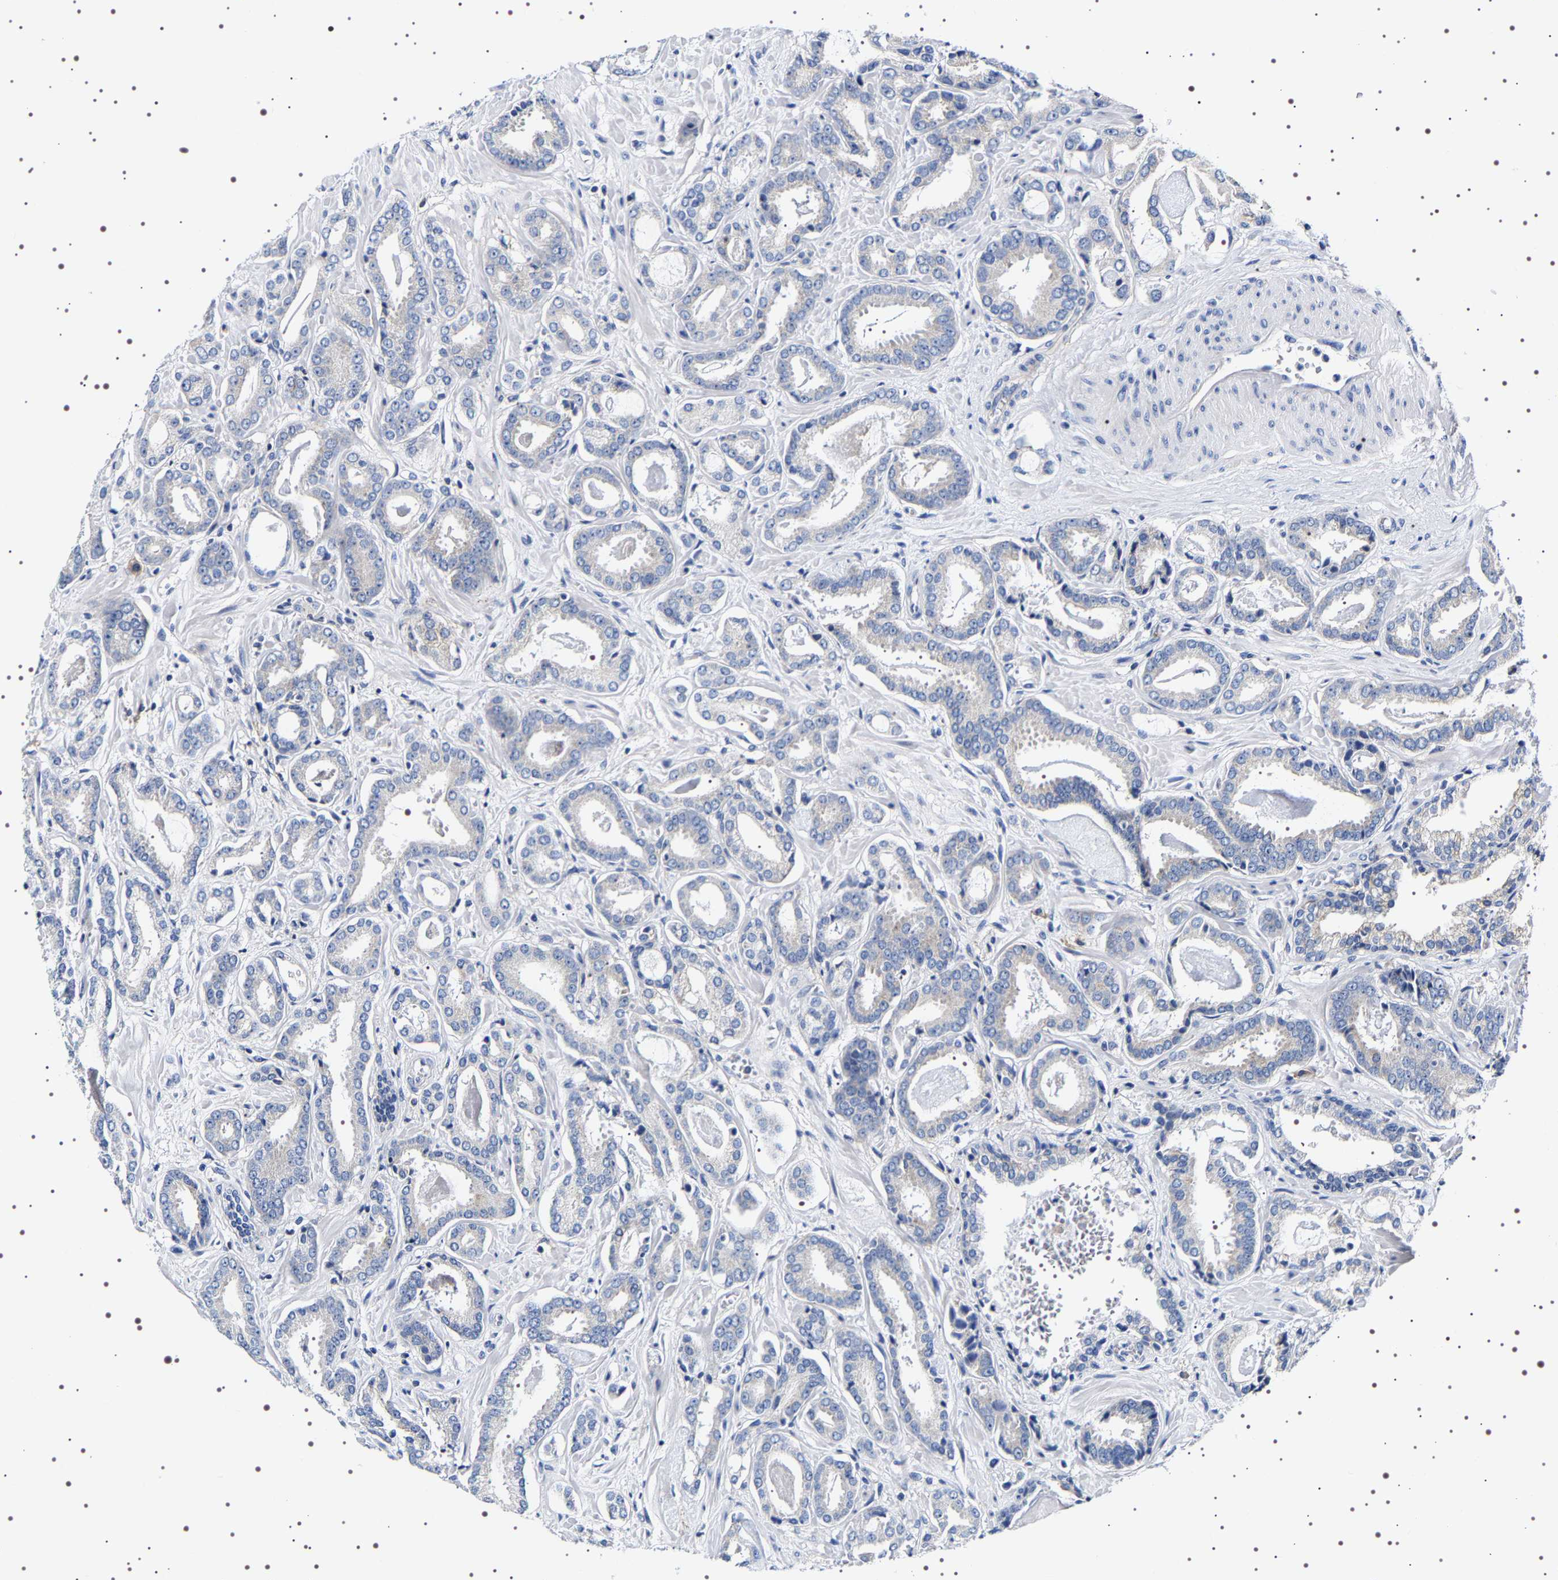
{"staining": {"intensity": "negative", "quantity": "none", "location": "none"}, "tissue": "prostate cancer", "cell_type": "Tumor cells", "image_type": "cancer", "snomed": [{"axis": "morphology", "description": "Adenocarcinoma, Low grade"}, {"axis": "topography", "description": "Prostate"}], "caption": "Human prostate adenocarcinoma (low-grade) stained for a protein using immunohistochemistry displays no staining in tumor cells.", "gene": "SQLE", "patient": {"sex": "male", "age": 53}}